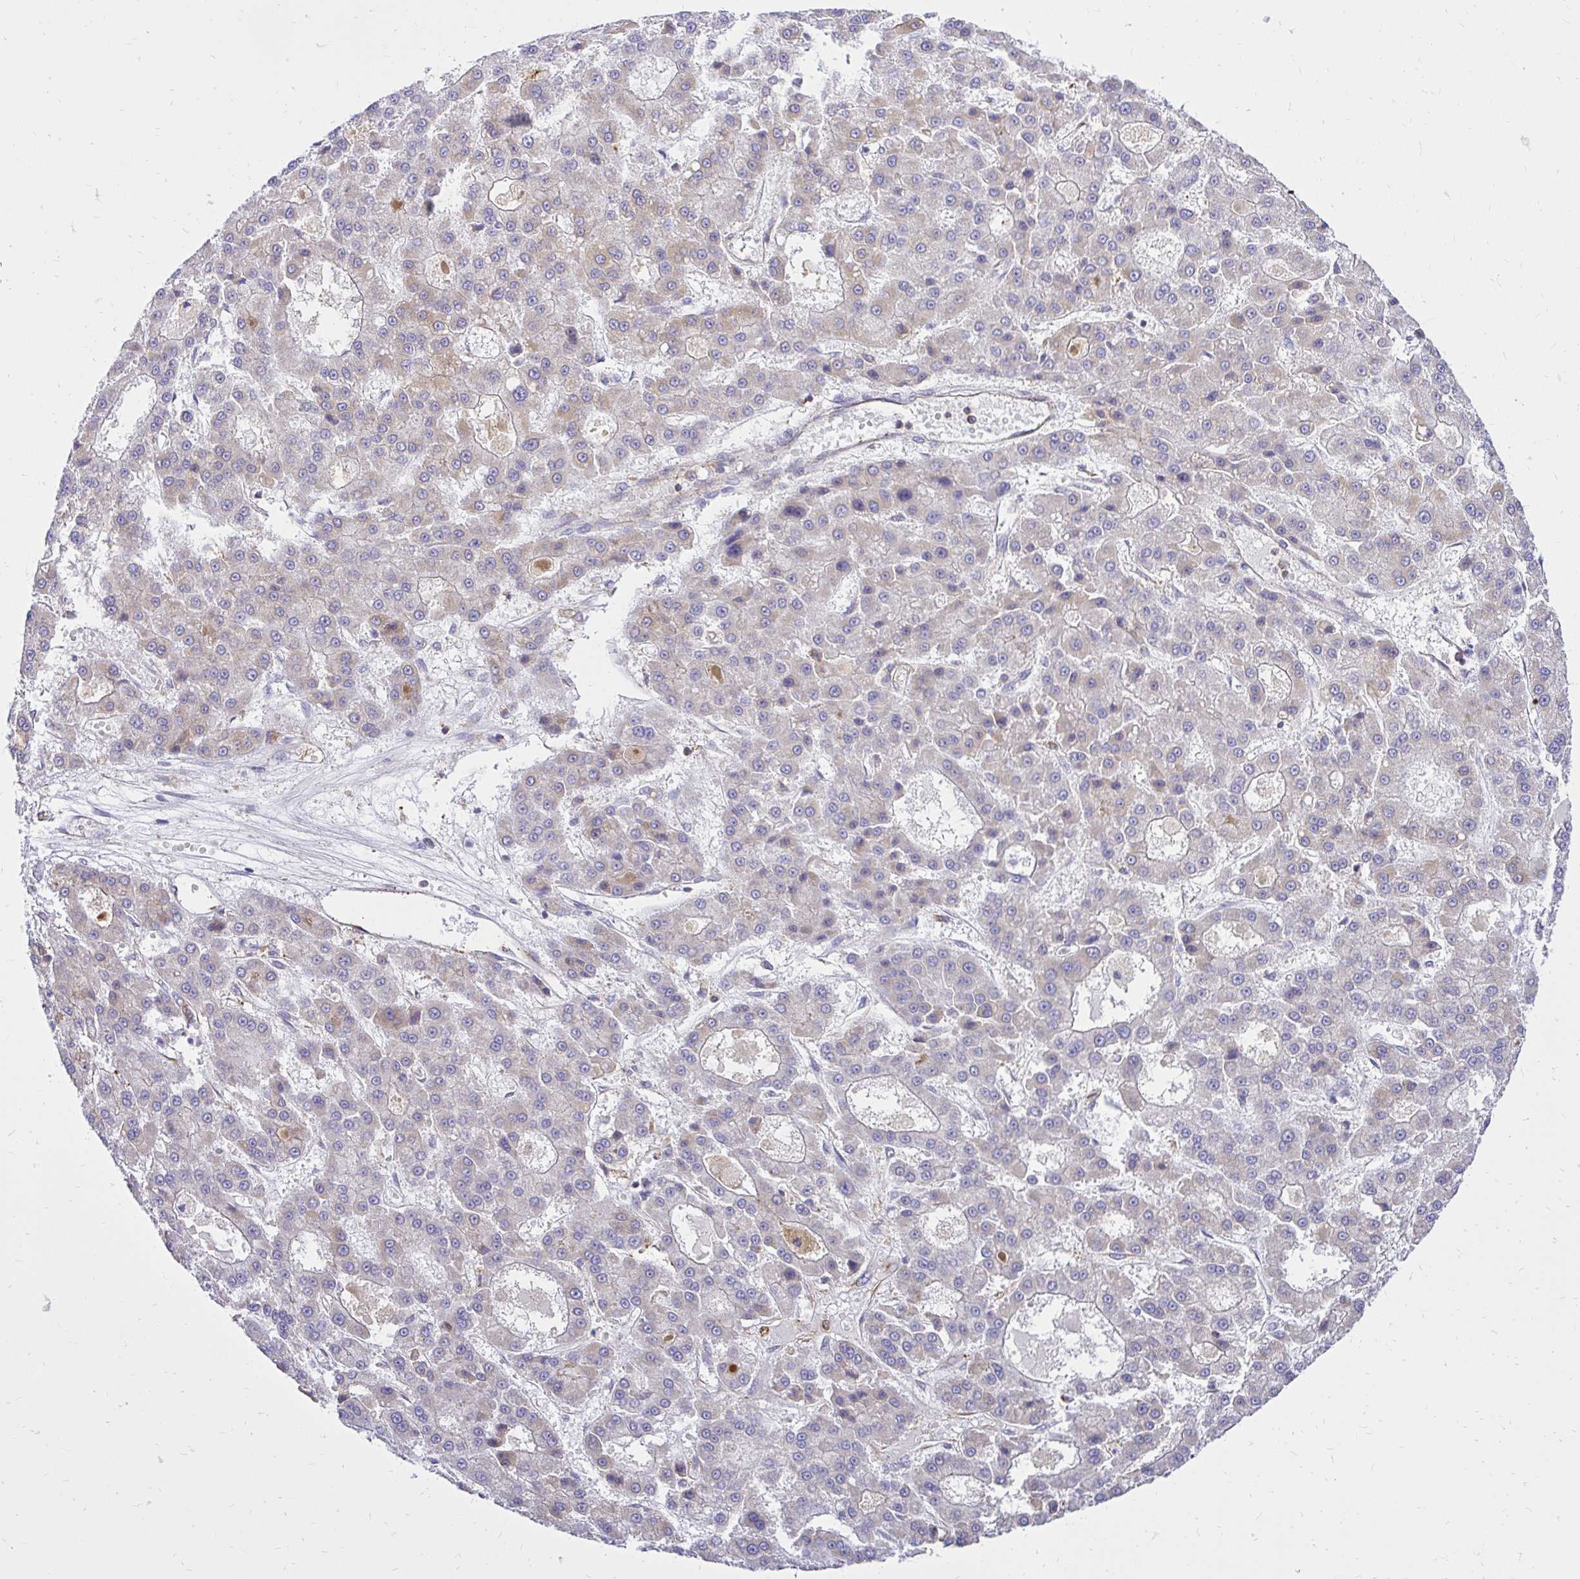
{"staining": {"intensity": "negative", "quantity": "none", "location": "none"}, "tissue": "liver cancer", "cell_type": "Tumor cells", "image_type": "cancer", "snomed": [{"axis": "morphology", "description": "Carcinoma, Hepatocellular, NOS"}, {"axis": "topography", "description": "Liver"}], "caption": "DAB (3,3'-diaminobenzidine) immunohistochemical staining of human liver cancer (hepatocellular carcinoma) demonstrates no significant staining in tumor cells.", "gene": "ABCB10", "patient": {"sex": "male", "age": 70}}